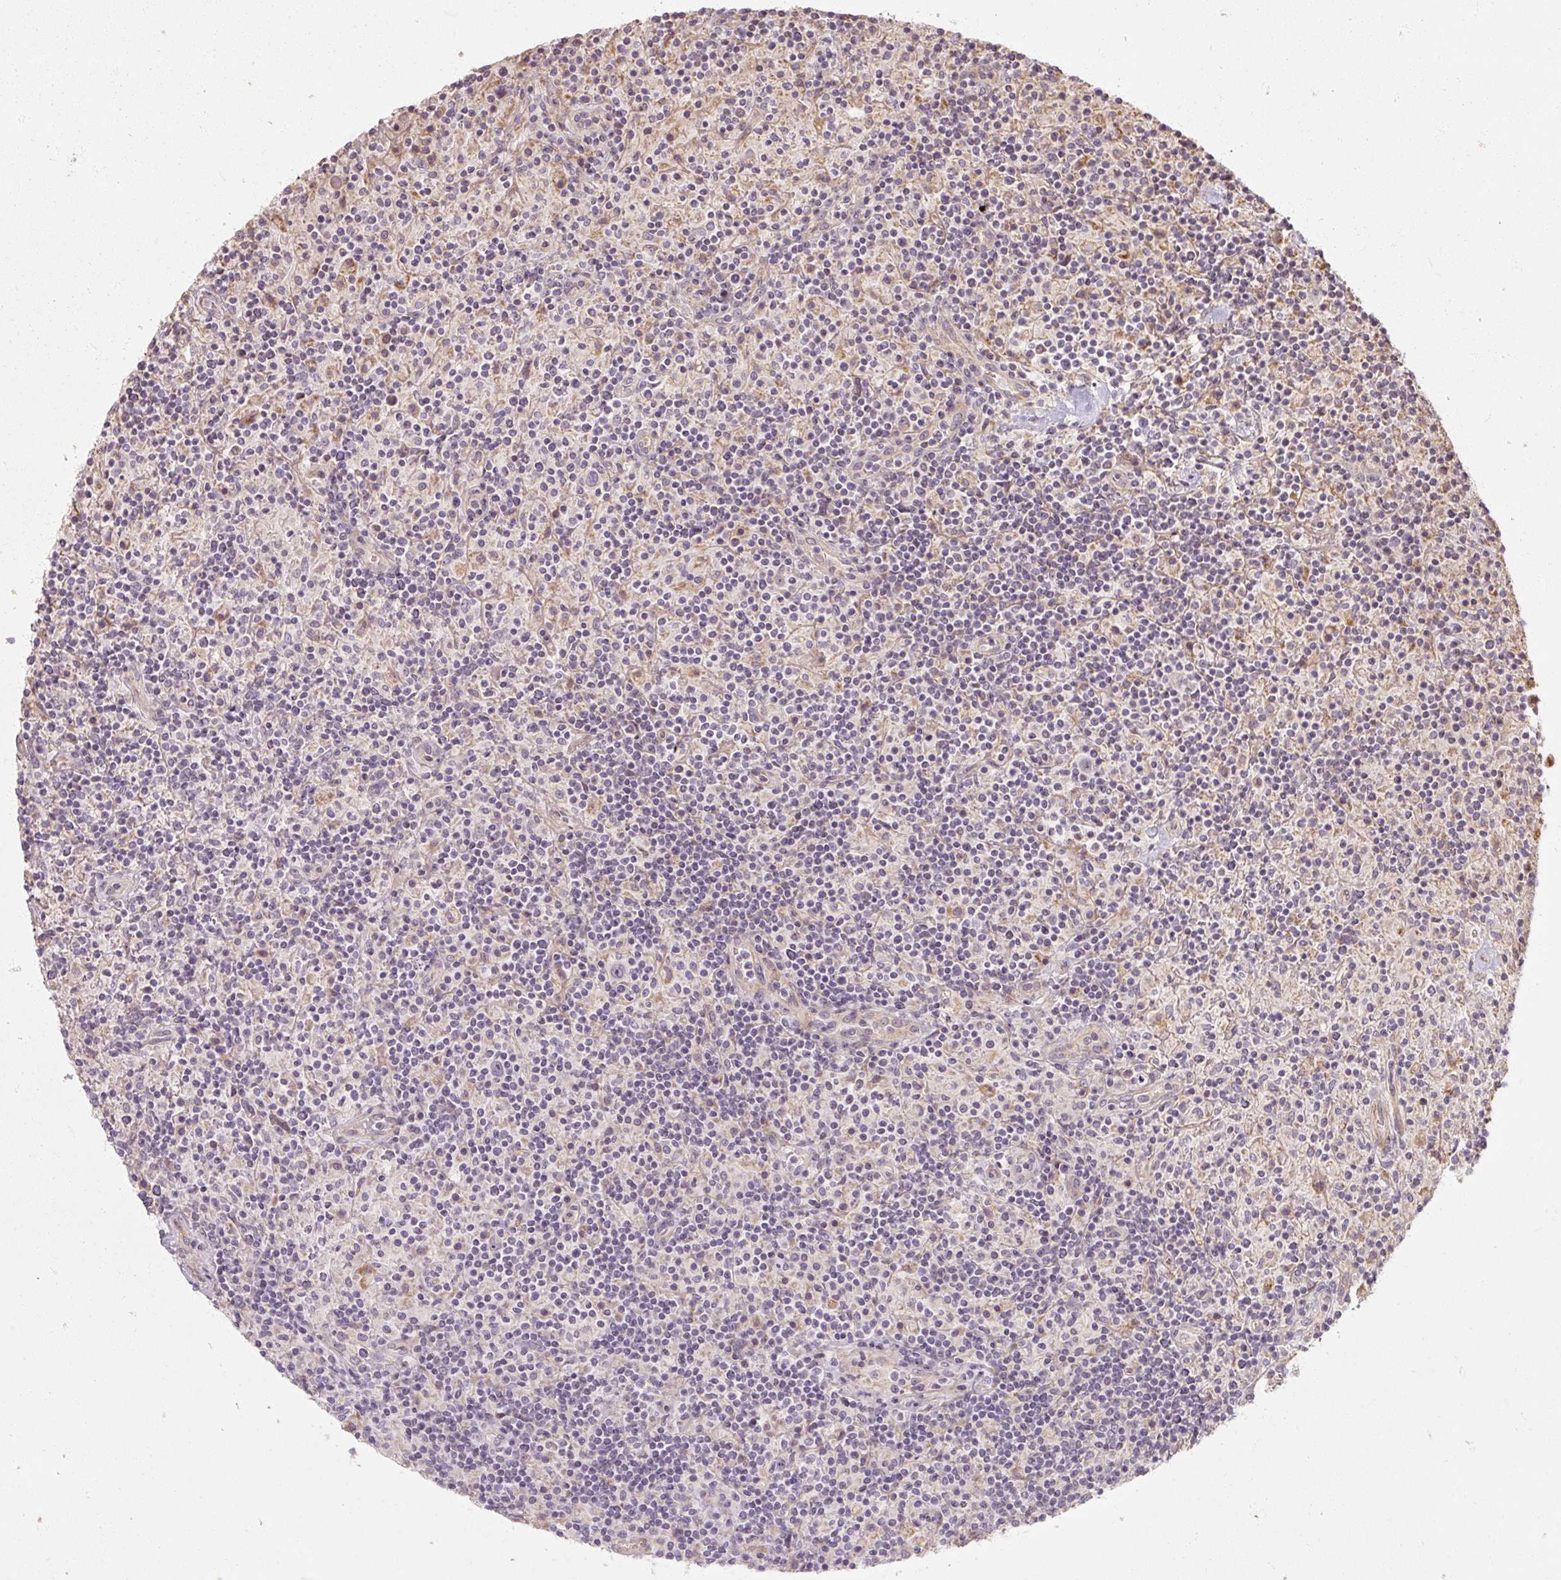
{"staining": {"intensity": "negative", "quantity": "none", "location": "none"}, "tissue": "lymphoma", "cell_type": "Tumor cells", "image_type": "cancer", "snomed": [{"axis": "morphology", "description": "Hodgkin's disease, NOS"}, {"axis": "topography", "description": "Lymph node"}], "caption": "Tumor cells show no significant expression in Hodgkin's disease.", "gene": "RB1CC1", "patient": {"sex": "male", "age": 70}}